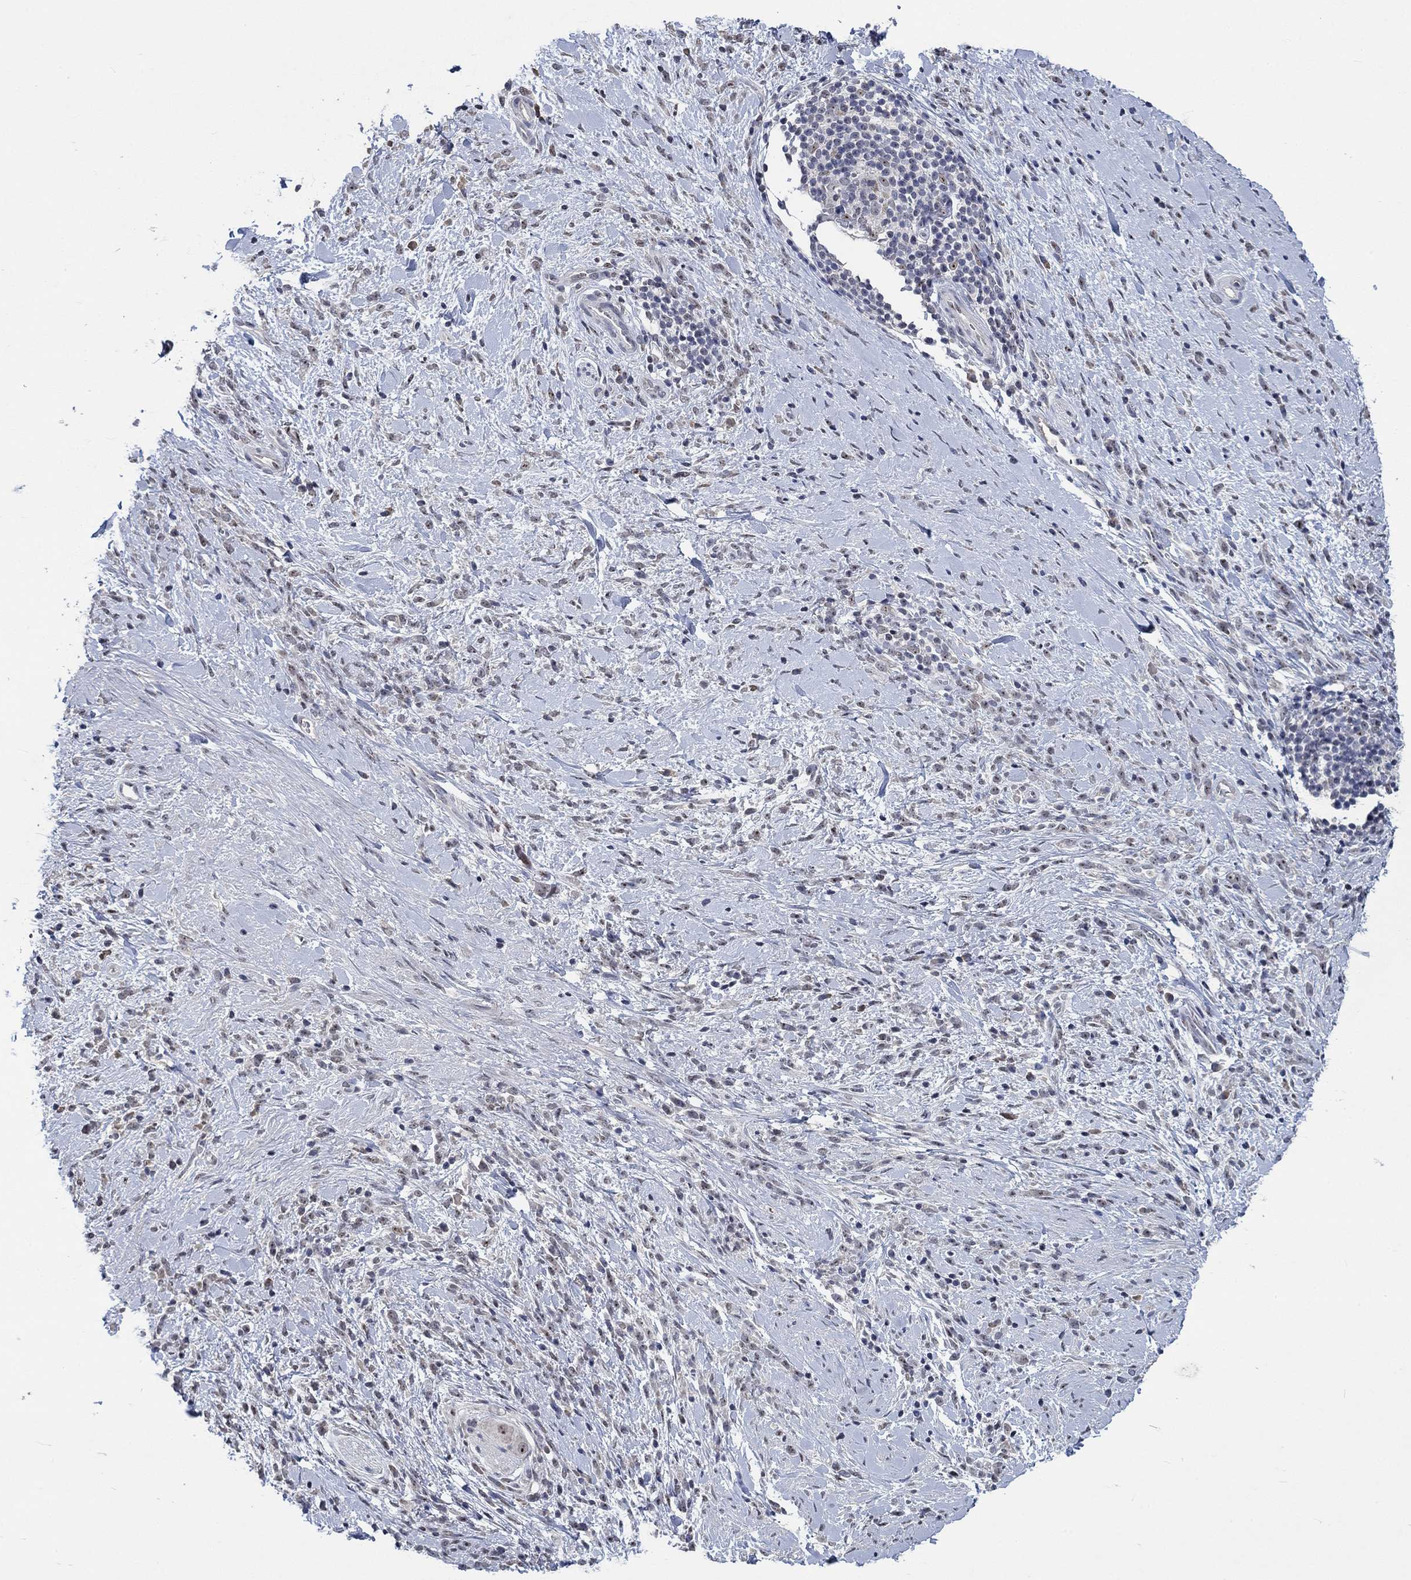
{"staining": {"intensity": "weak", "quantity": "25%-75%", "location": "cytoplasmic/membranous"}, "tissue": "stomach cancer", "cell_type": "Tumor cells", "image_type": "cancer", "snomed": [{"axis": "morphology", "description": "Adenocarcinoma, NOS"}, {"axis": "topography", "description": "Stomach"}], "caption": "About 25%-75% of tumor cells in human stomach adenocarcinoma reveal weak cytoplasmic/membranous protein staining as visualized by brown immunohistochemical staining.", "gene": "HTN1", "patient": {"sex": "female", "age": 57}}